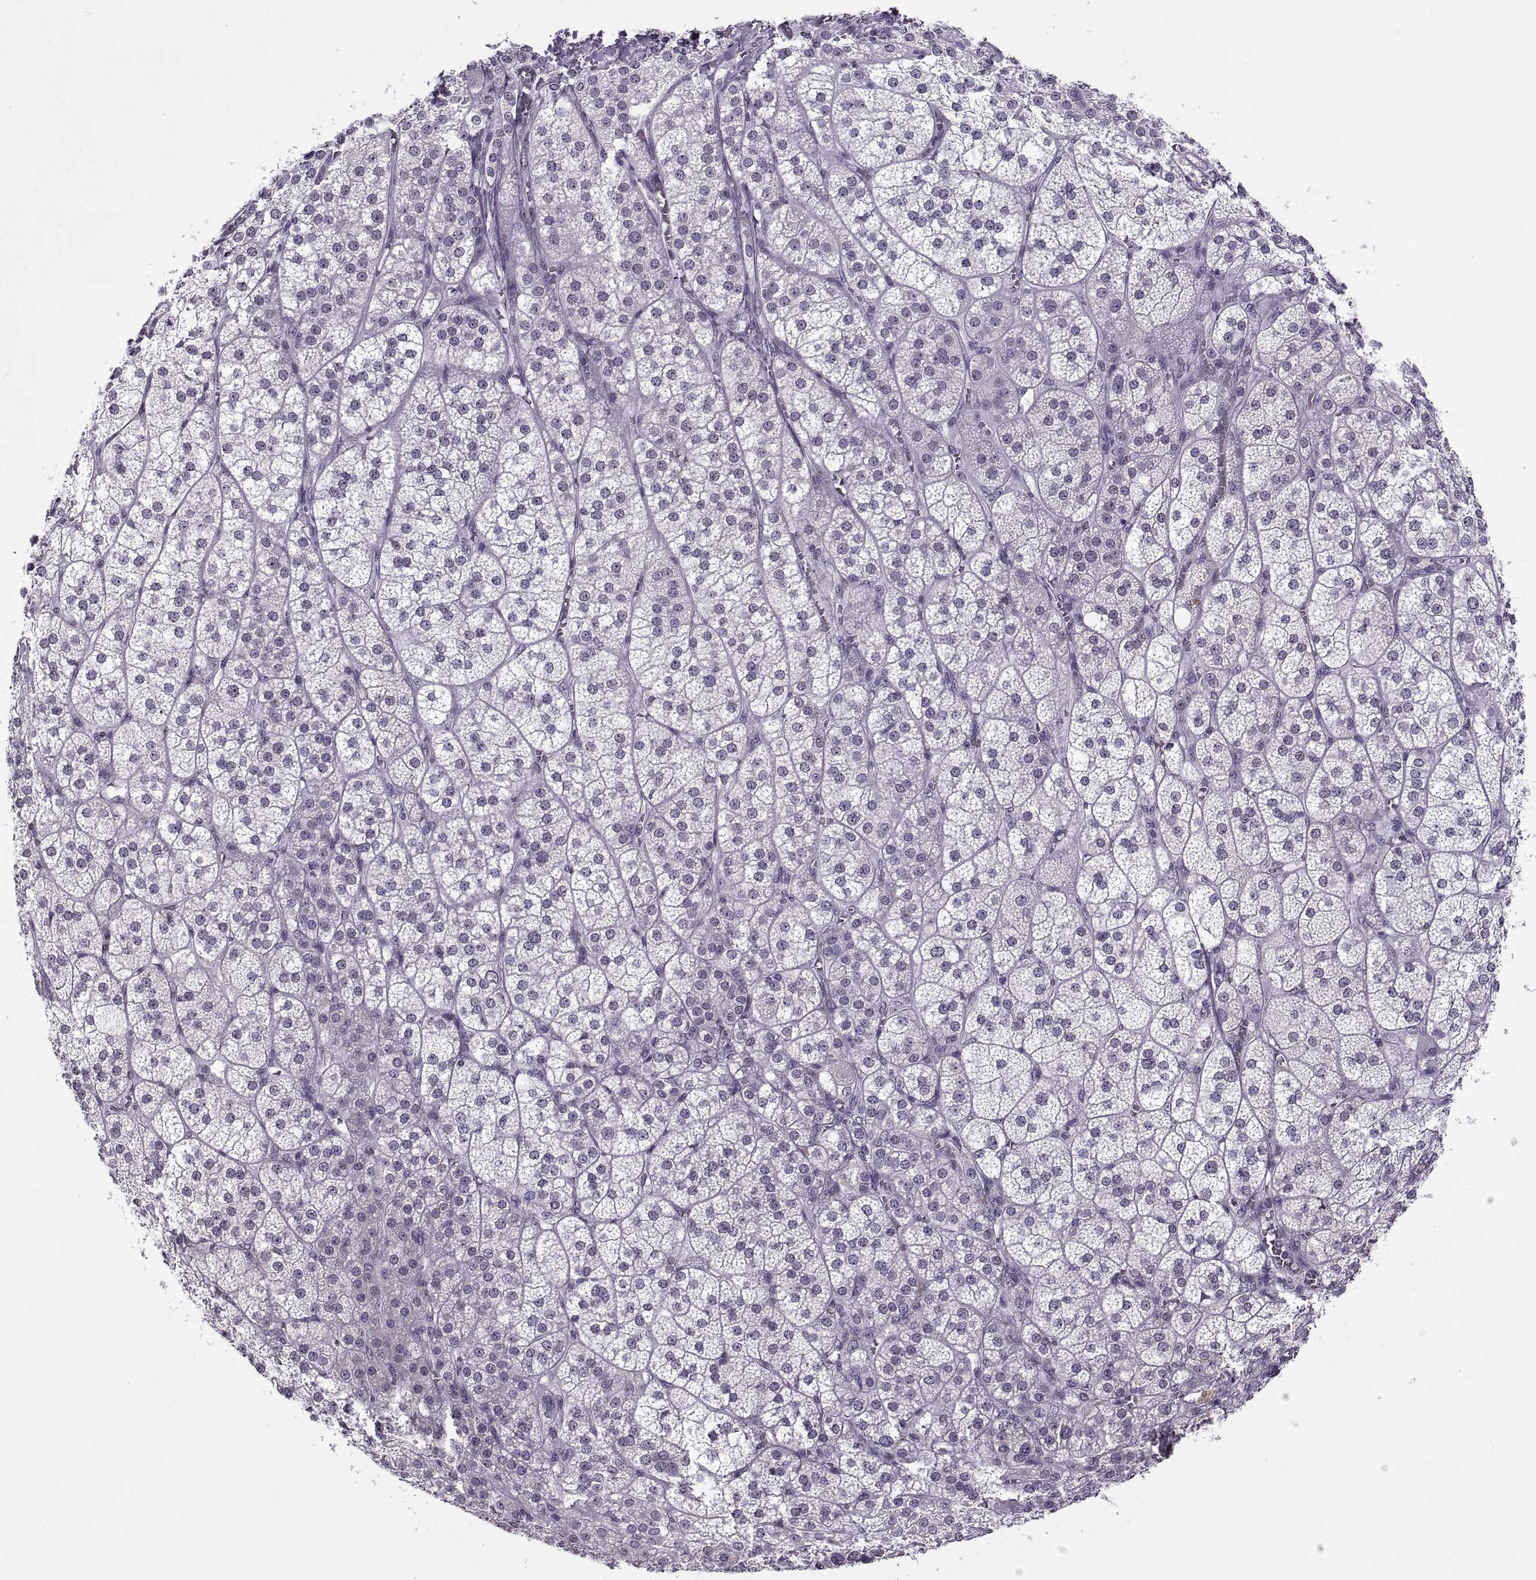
{"staining": {"intensity": "negative", "quantity": "none", "location": "none"}, "tissue": "adrenal gland", "cell_type": "Glandular cells", "image_type": "normal", "snomed": [{"axis": "morphology", "description": "Normal tissue, NOS"}, {"axis": "topography", "description": "Adrenal gland"}], "caption": "There is no significant staining in glandular cells of adrenal gland.", "gene": "H1", "patient": {"sex": "female", "age": 60}}